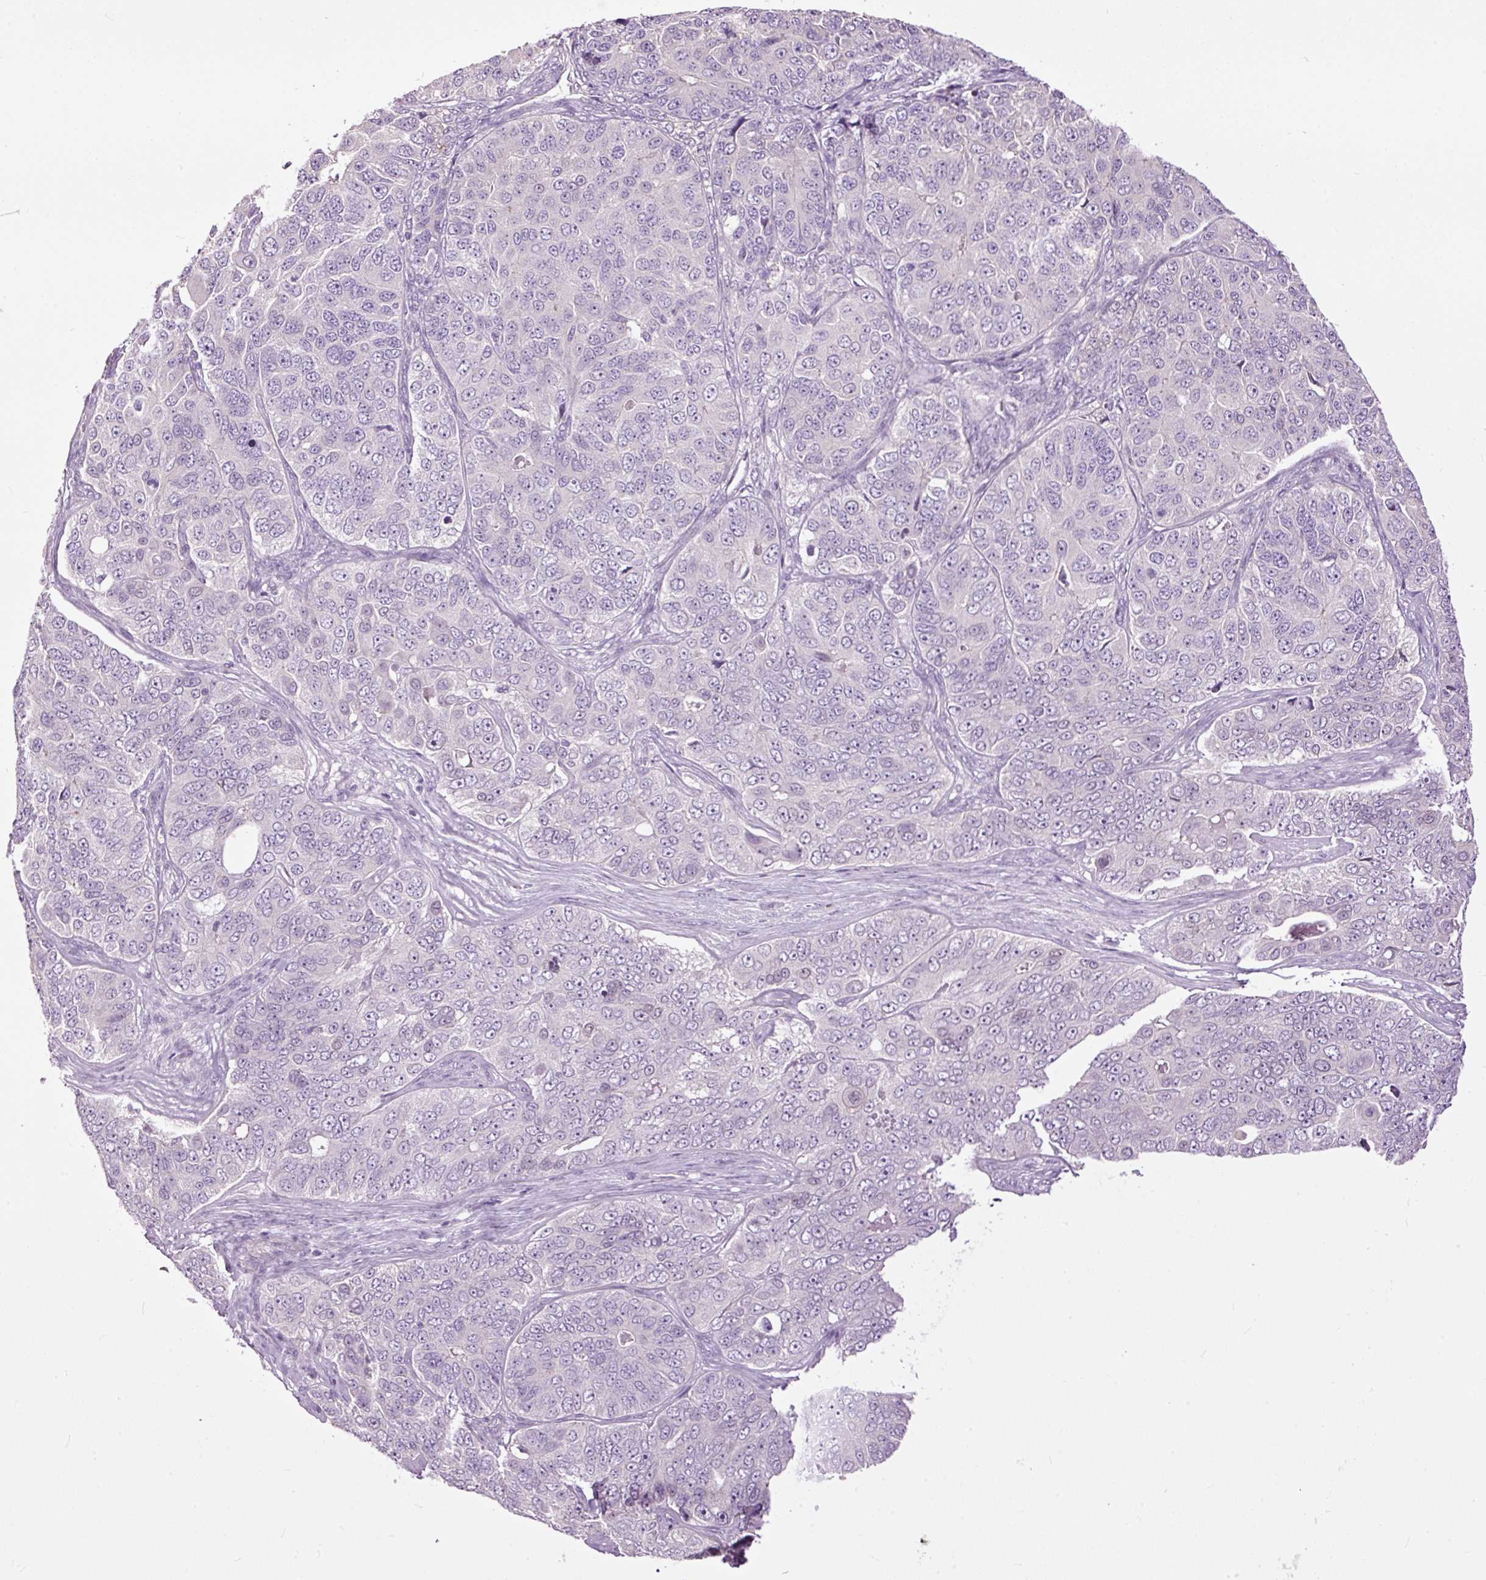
{"staining": {"intensity": "negative", "quantity": "none", "location": "none"}, "tissue": "ovarian cancer", "cell_type": "Tumor cells", "image_type": "cancer", "snomed": [{"axis": "morphology", "description": "Carcinoma, endometroid"}, {"axis": "topography", "description": "Ovary"}], "caption": "The photomicrograph displays no staining of tumor cells in ovarian endometroid carcinoma. The staining is performed using DAB (3,3'-diaminobenzidine) brown chromogen with nuclei counter-stained in using hematoxylin.", "gene": "FCRL4", "patient": {"sex": "female", "age": 51}}